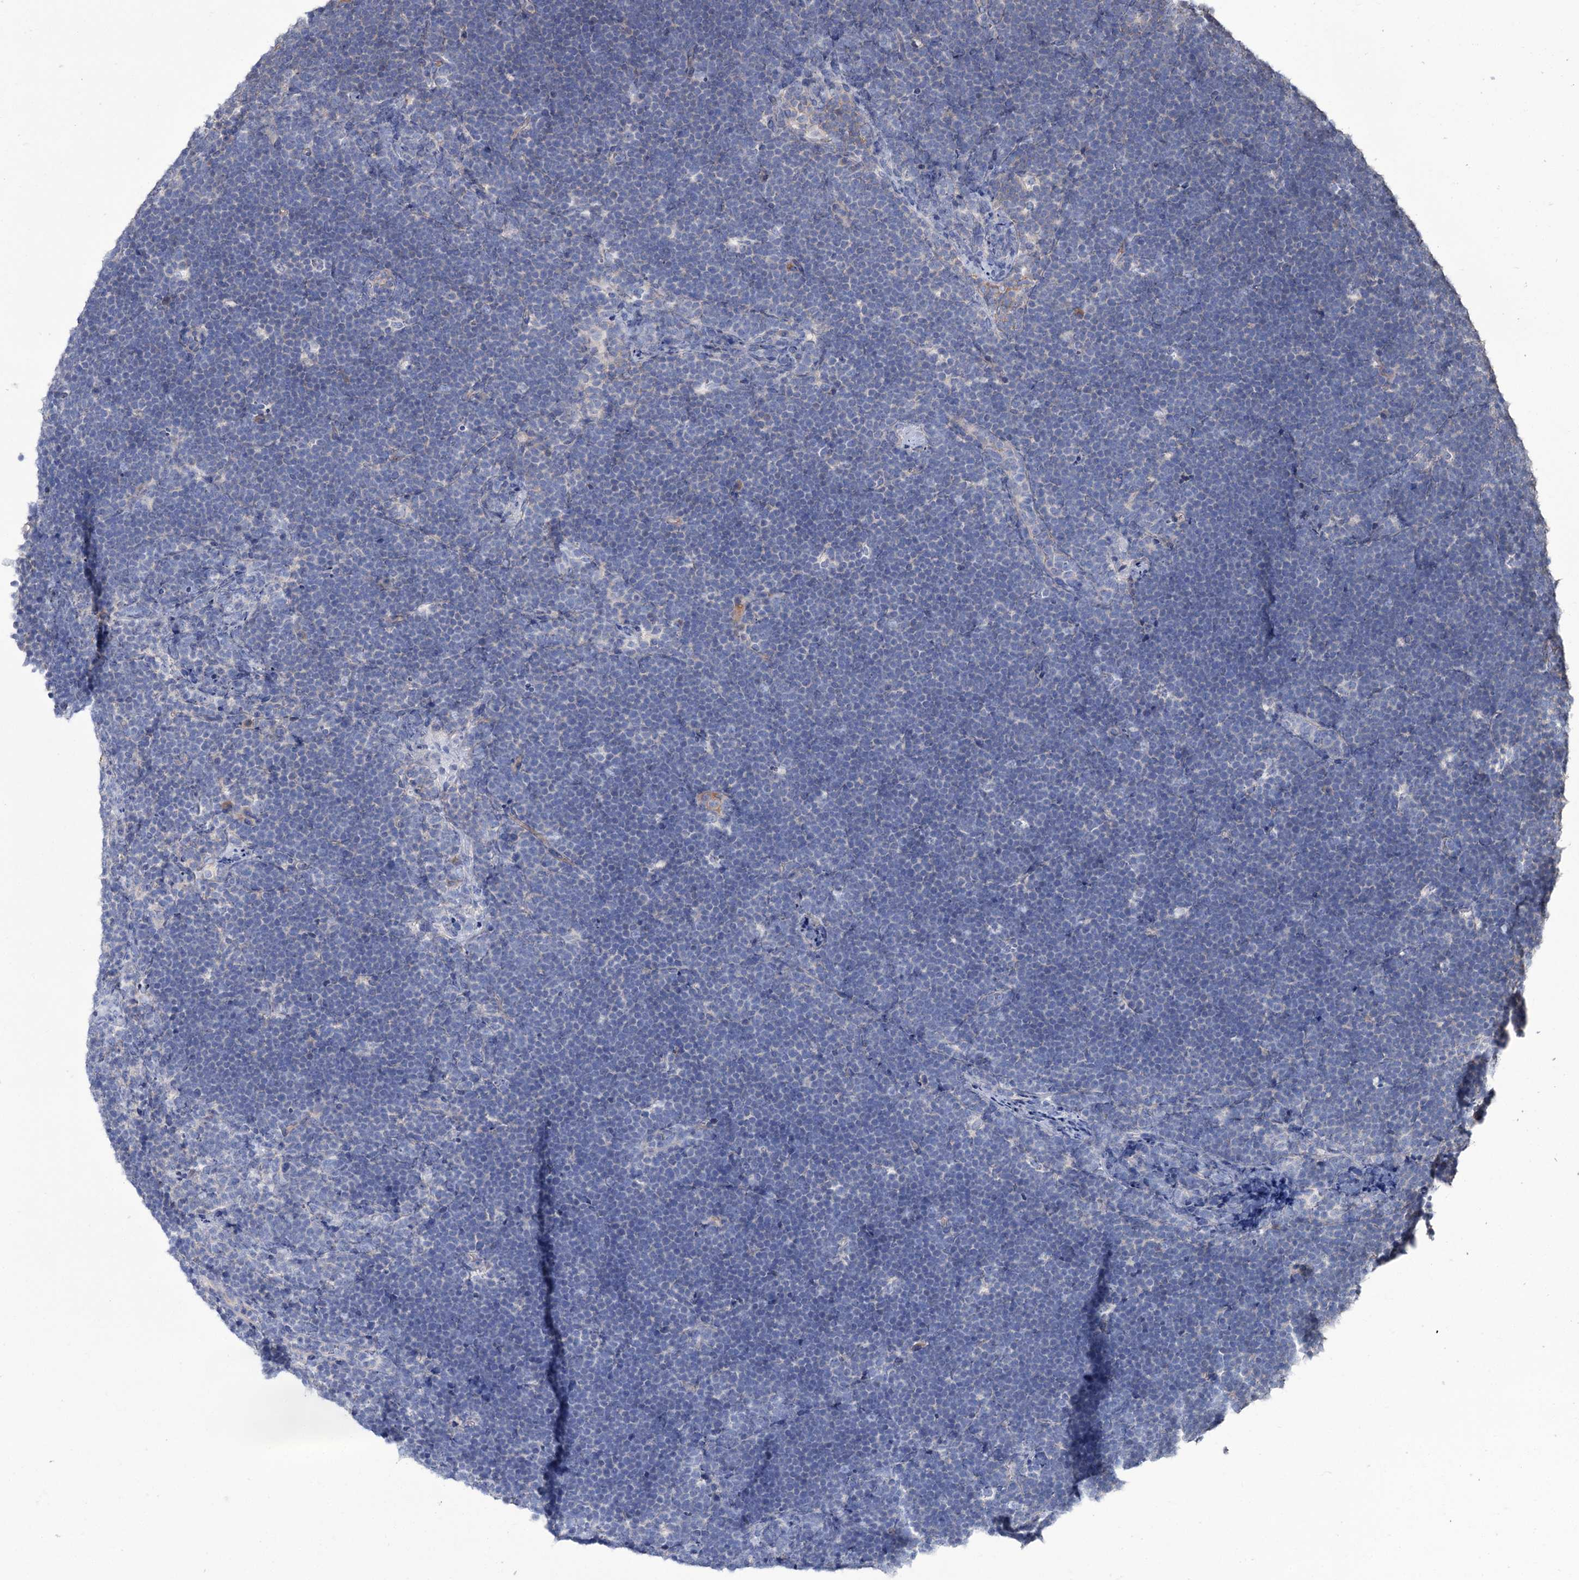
{"staining": {"intensity": "negative", "quantity": "none", "location": "none"}, "tissue": "lymphoma", "cell_type": "Tumor cells", "image_type": "cancer", "snomed": [{"axis": "morphology", "description": "Malignant lymphoma, non-Hodgkin's type, High grade"}, {"axis": "topography", "description": "Lymph node"}], "caption": "DAB (3,3'-diaminobenzidine) immunohistochemical staining of human lymphoma demonstrates no significant positivity in tumor cells.", "gene": "EPB41L5", "patient": {"sex": "male", "age": 13}}